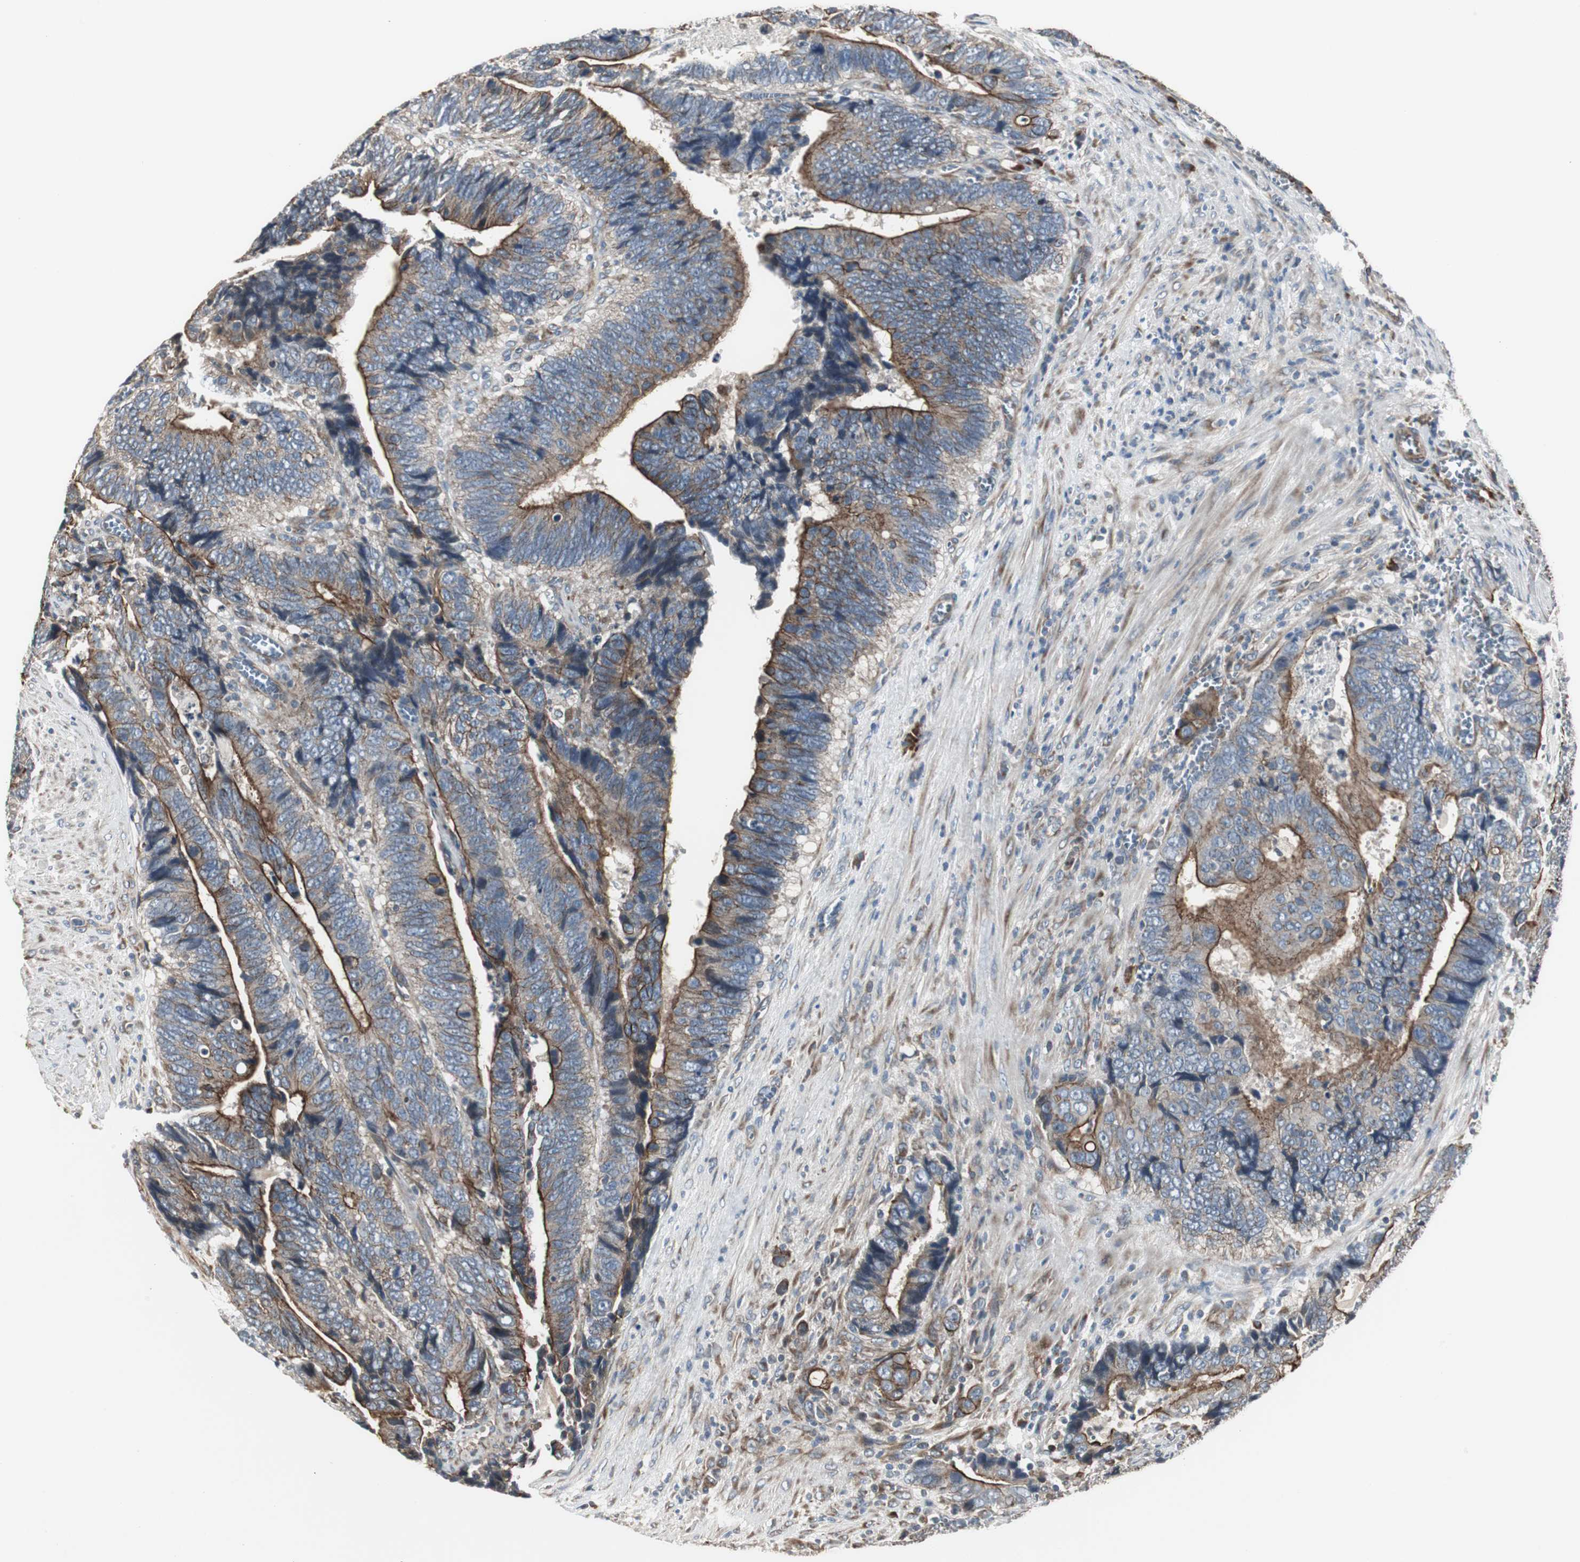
{"staining": {"intensity": "moderate", "quantity": ">75%", "location": "cytoplasmic/membranous"}, "tissue": "colorectal cancer", "cell_type": "Tumor cells", "image_type": "cancer", "snomed": [{"axis": "morphology", "description": "Adenocarcinoma, NOS"}, {"axis": "topography", "description": "Colon"}], "caption": "Moderate cytoplasmic/membranous positivity is present in about >75% of tumor cells in adenocarcinoma (colorectal).", "gene": "CHP1", "patient": {"sex": "male", "age": 72}}